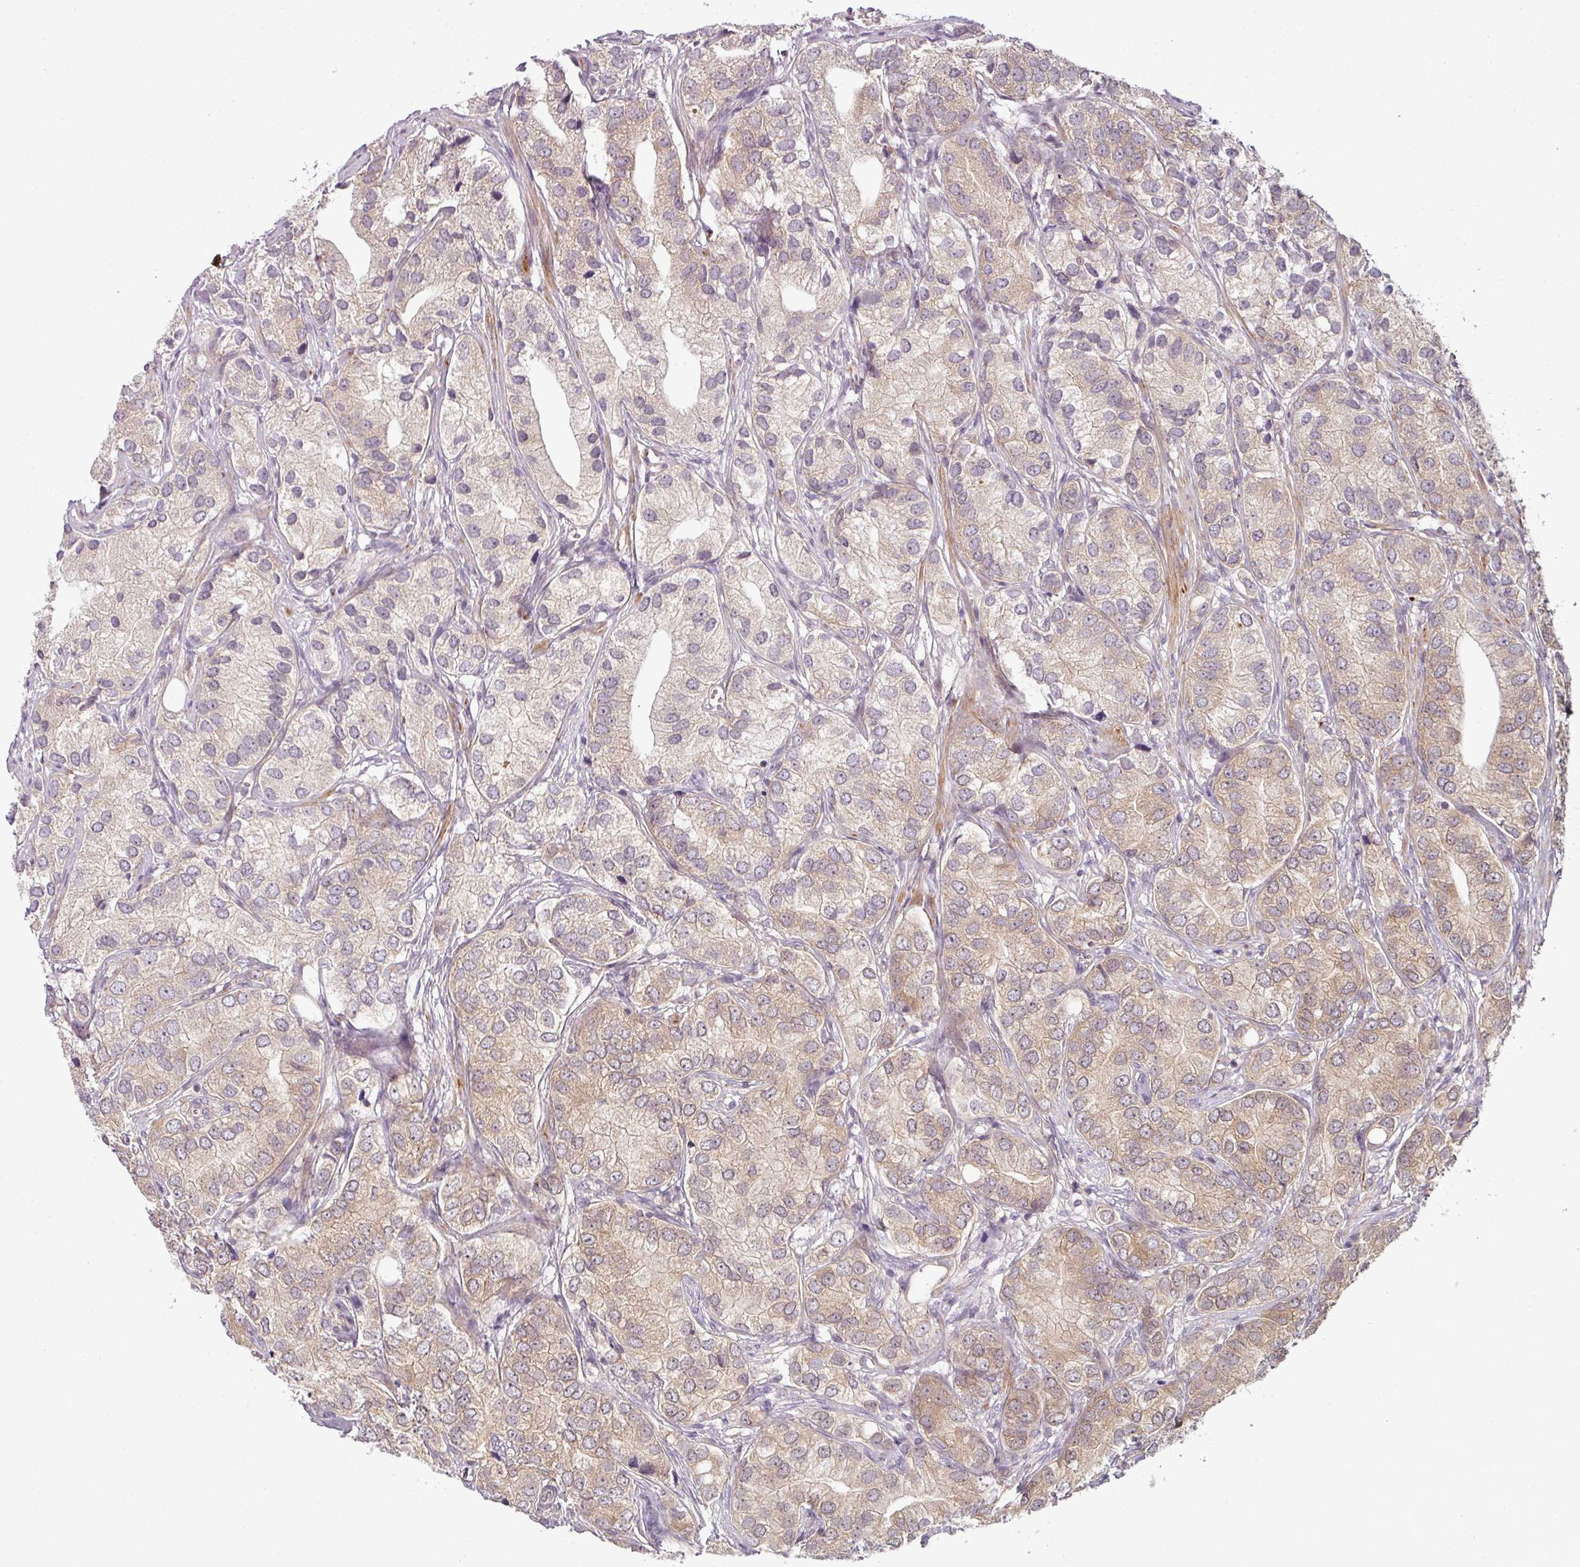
{"staining": {"intensity": "weak", "quantity": "25%-75%", "location": "cytoplasmic/membranous"}, "tissue": "prostate cancer", "cell_type": "Tumor cells", "image_type": "cancer", "snomed": [{"axis": "morphology", "description": "Adenocarcinoma, High grade"}, {"axis": "topography", "description": "Prostate"}], "caption": "Immunohistochemical staining of high-grade adenocarcinoma (prostate) displays low levels of weak cytoplasmic/membranous protein staining in approximately 25%-75% of tumor cells.", "gene": "DERPC", "patient": {"sex": "male", "age": 82}}